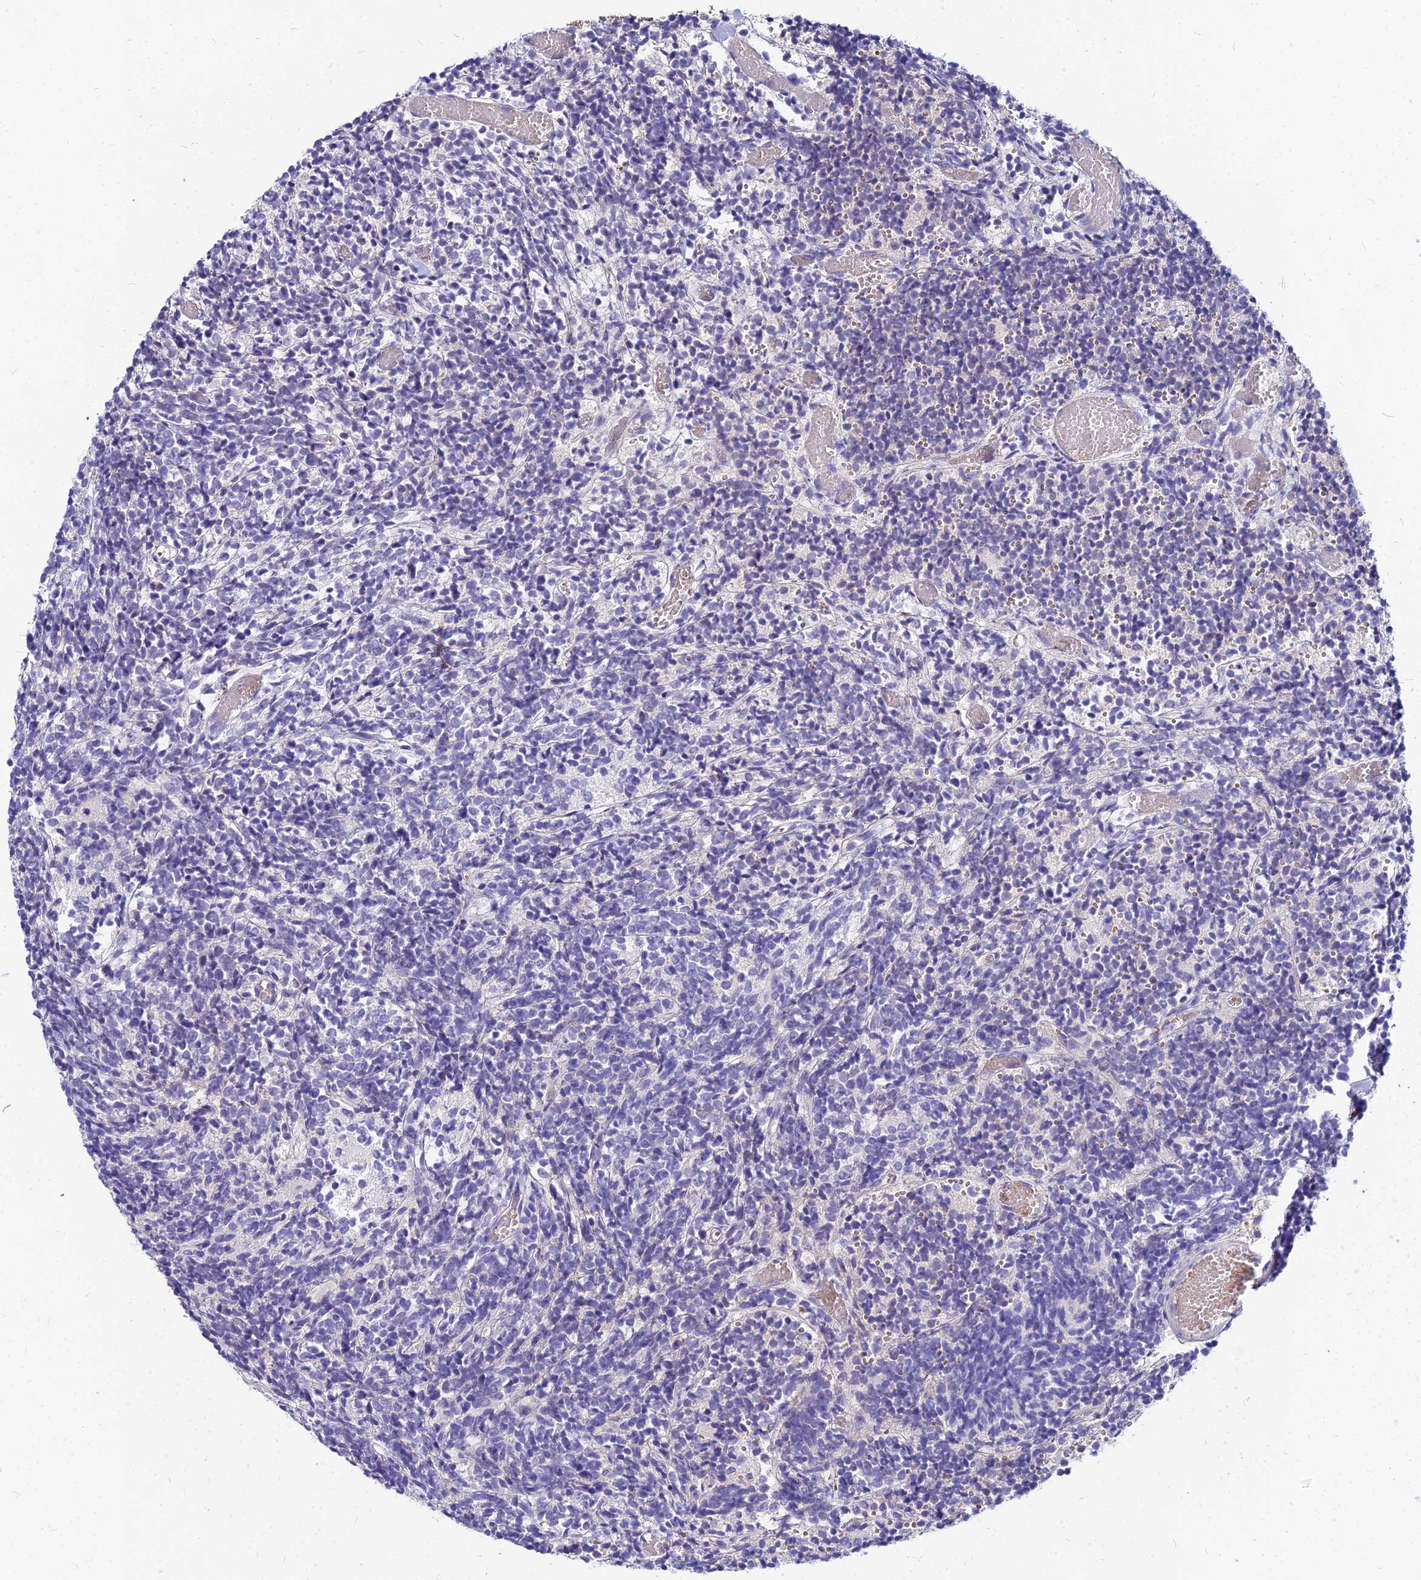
{"staining": {"intensity": "negative", "quantity": "none", "location": "none"}, "tissue": "glioma", "cell_type": "Tumor cells", "image_type": "cancer", "snomed": [{"axis": "morphology", "description": "Glioma, malignant, Low grade"}, {"axis": "topography", "description": "Brain"}], "caption": "This is a image of IHC staining of malignant low-grade glioma, which shows no staining in tumor cells.", "gene": "ACSM6", "patient": {"sex": "female", "age": 1}}